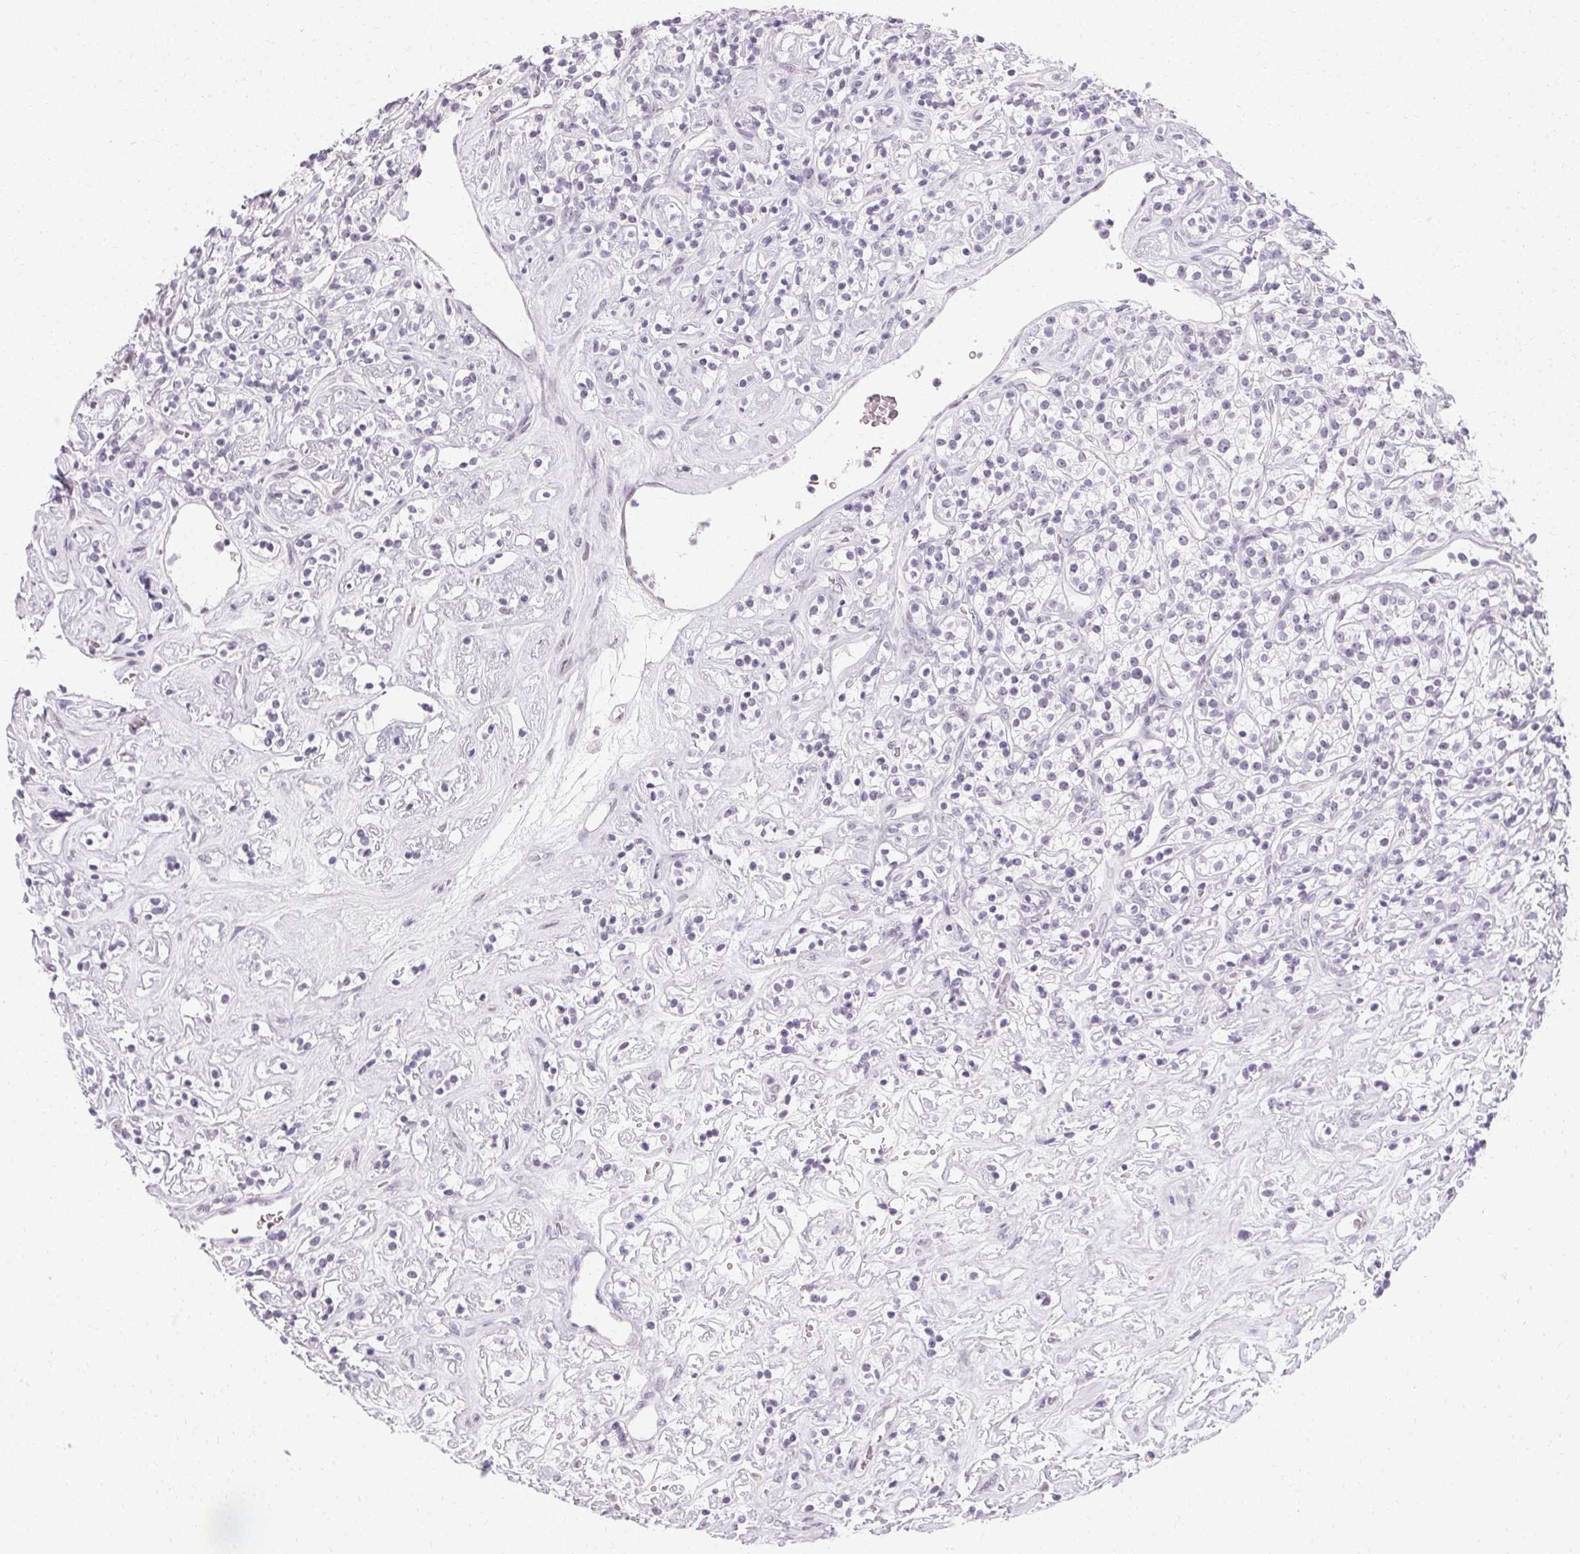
{"staining": {"intensity": "negative", "quantity": "none", "location": "none"}, "tissue": "renal cancer", "cell_type": "Tumor cells", "image_type": "cancer", "snomed": [{"axis": "morphology", "description": "Adenocarcinoma, NOS"}, {"axis": "topography", "description": "Kidney"}], "caption": "Renal cancer (adenocarcinoma) stained for a protein using immunohistochemistry (IHC) exhibits no staining tumor cells.", "gene": "SYNPR", "patient": {"sex": "male", "age": 77}}